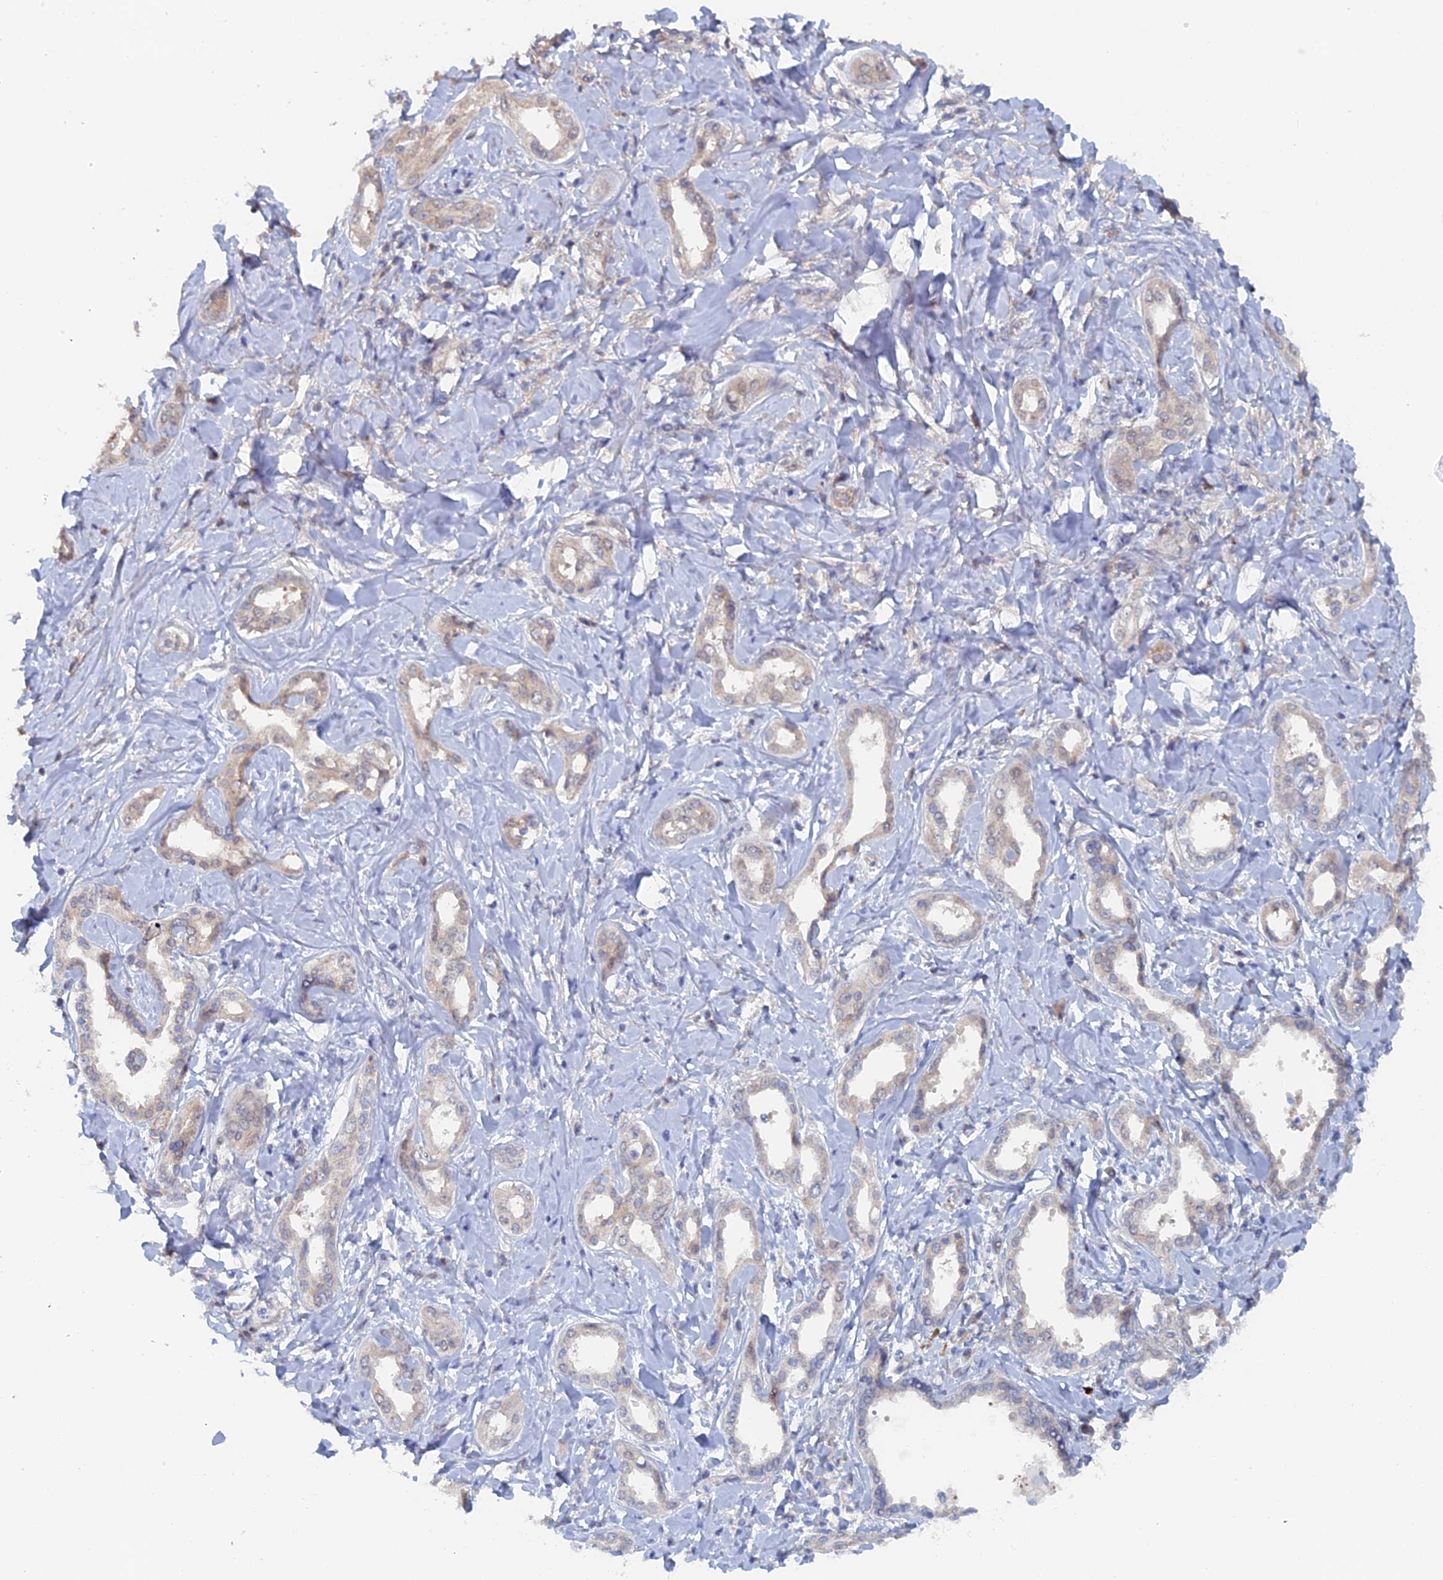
{"staining": {"intensity": "negative", "quantity": "none", "location": "none"}, "tissue": "liver cancer", "cell_type": "Tumor cells", "image_type": "cancer", "snomed": [{"axis": "morphology", "description": "Cholangiocarcinoma"}, {"axis": "topography", "description": "Liver"}], "caption": "DAB immunohistochemical staining of cholangiocarcinoma (liver) shows no significant positivity in tumor cells.", "gene": "ELOVL6", "patient": {"sex": "female", "age": 77}}